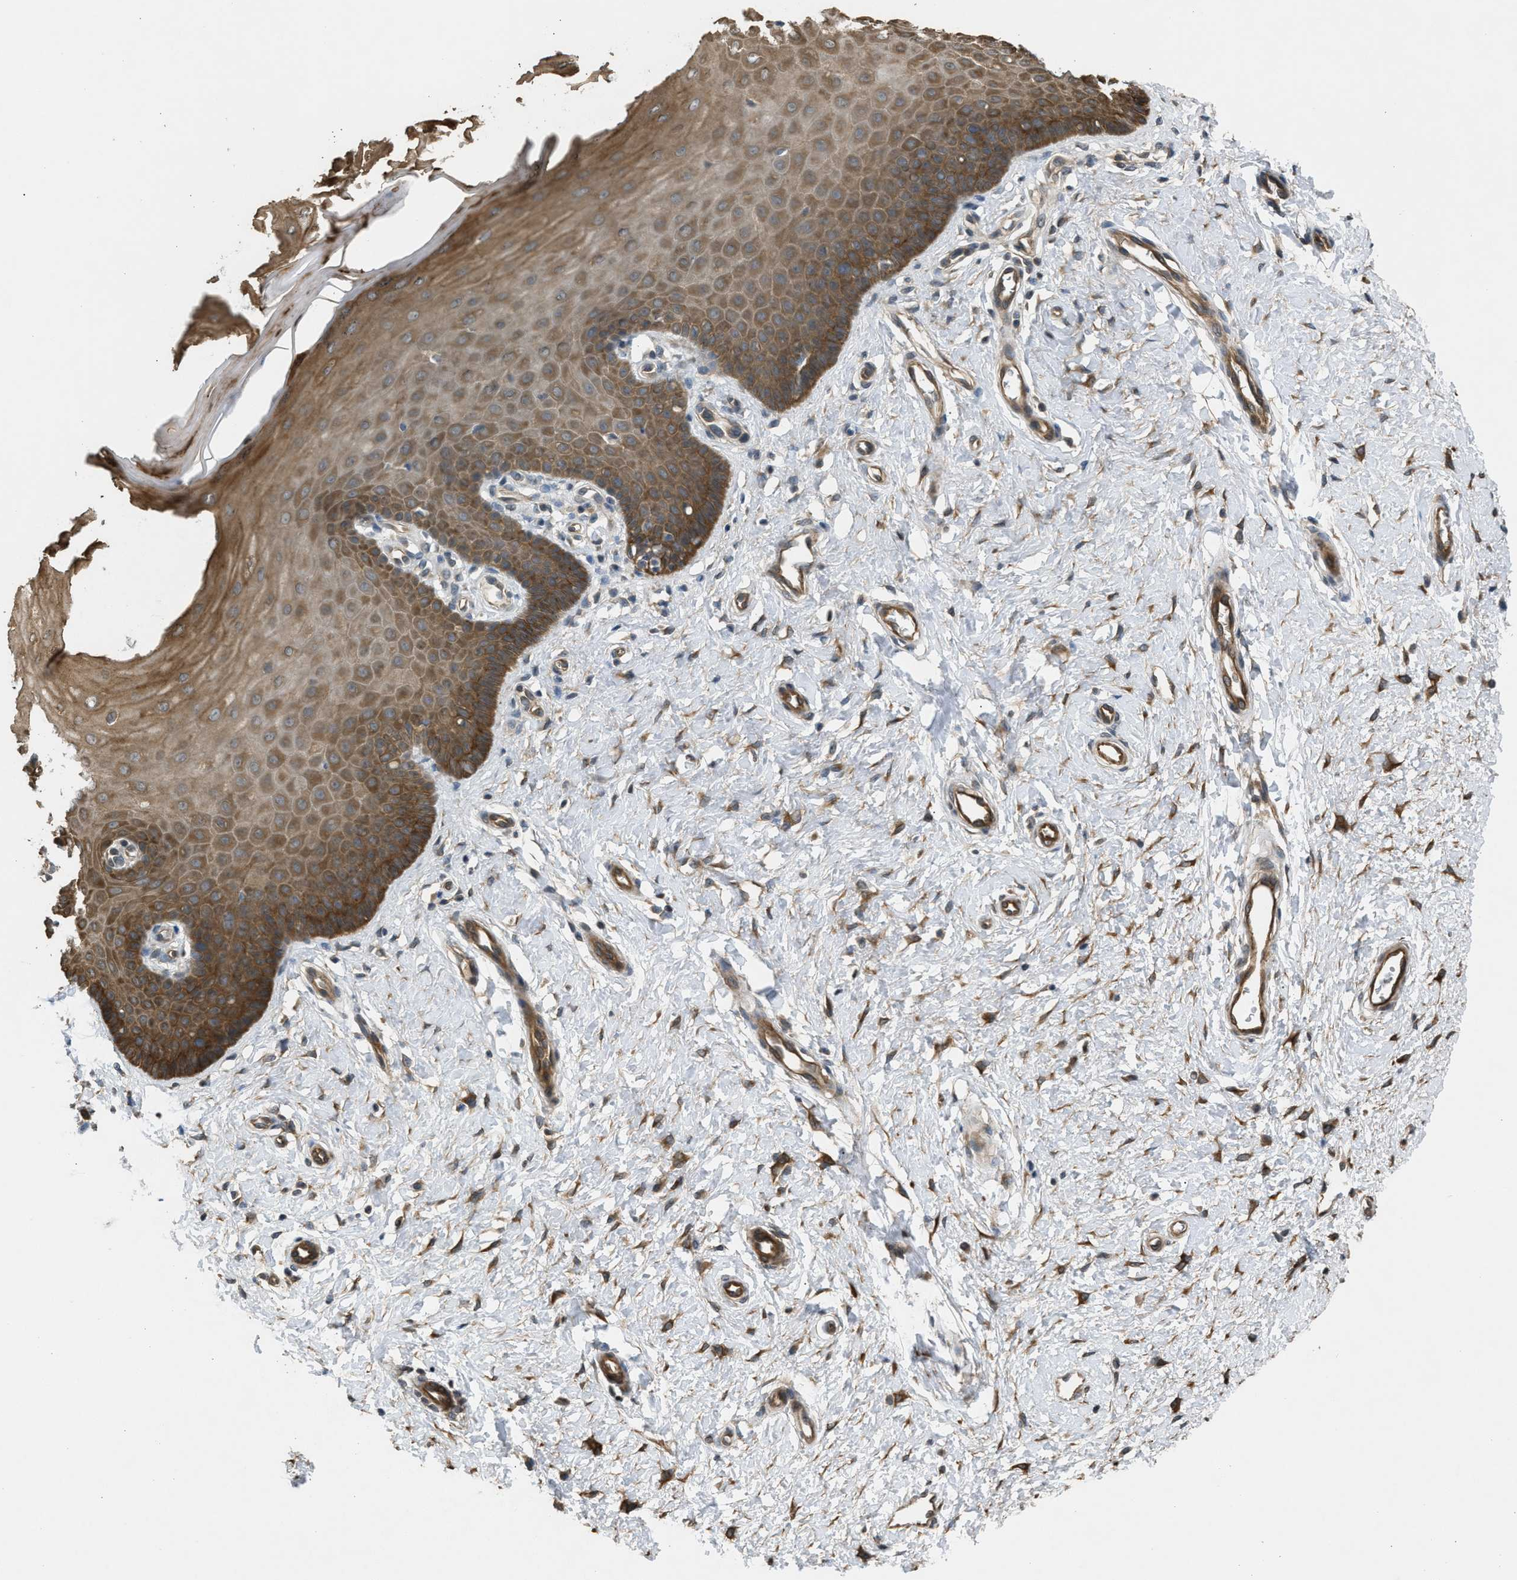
{"staining": {"intensity": "moderate", "quantity": ">75%", "location": "cytoplasmic/membranous"}, "tissue": "cervix", "cell_type": "Squamous epithelial cells", "image_type": "normal", "snomed": [{"axis": "morphology", "description": "Normal tissue, NOS"}, {"axis": "topography", "description": "Cervix"}], "caption": "The photomicrograph demonstrates immunohistochemical staining of unremarkable cervix. There is moderate cytoplasmic/membranous expression is seen in about >75% of squamous epithelial cells. (brown staining indicates protein expression, while blue staining denotes nuclei).", "gene": "BAG3", "patient": {"sex": "female", "age": 55}}